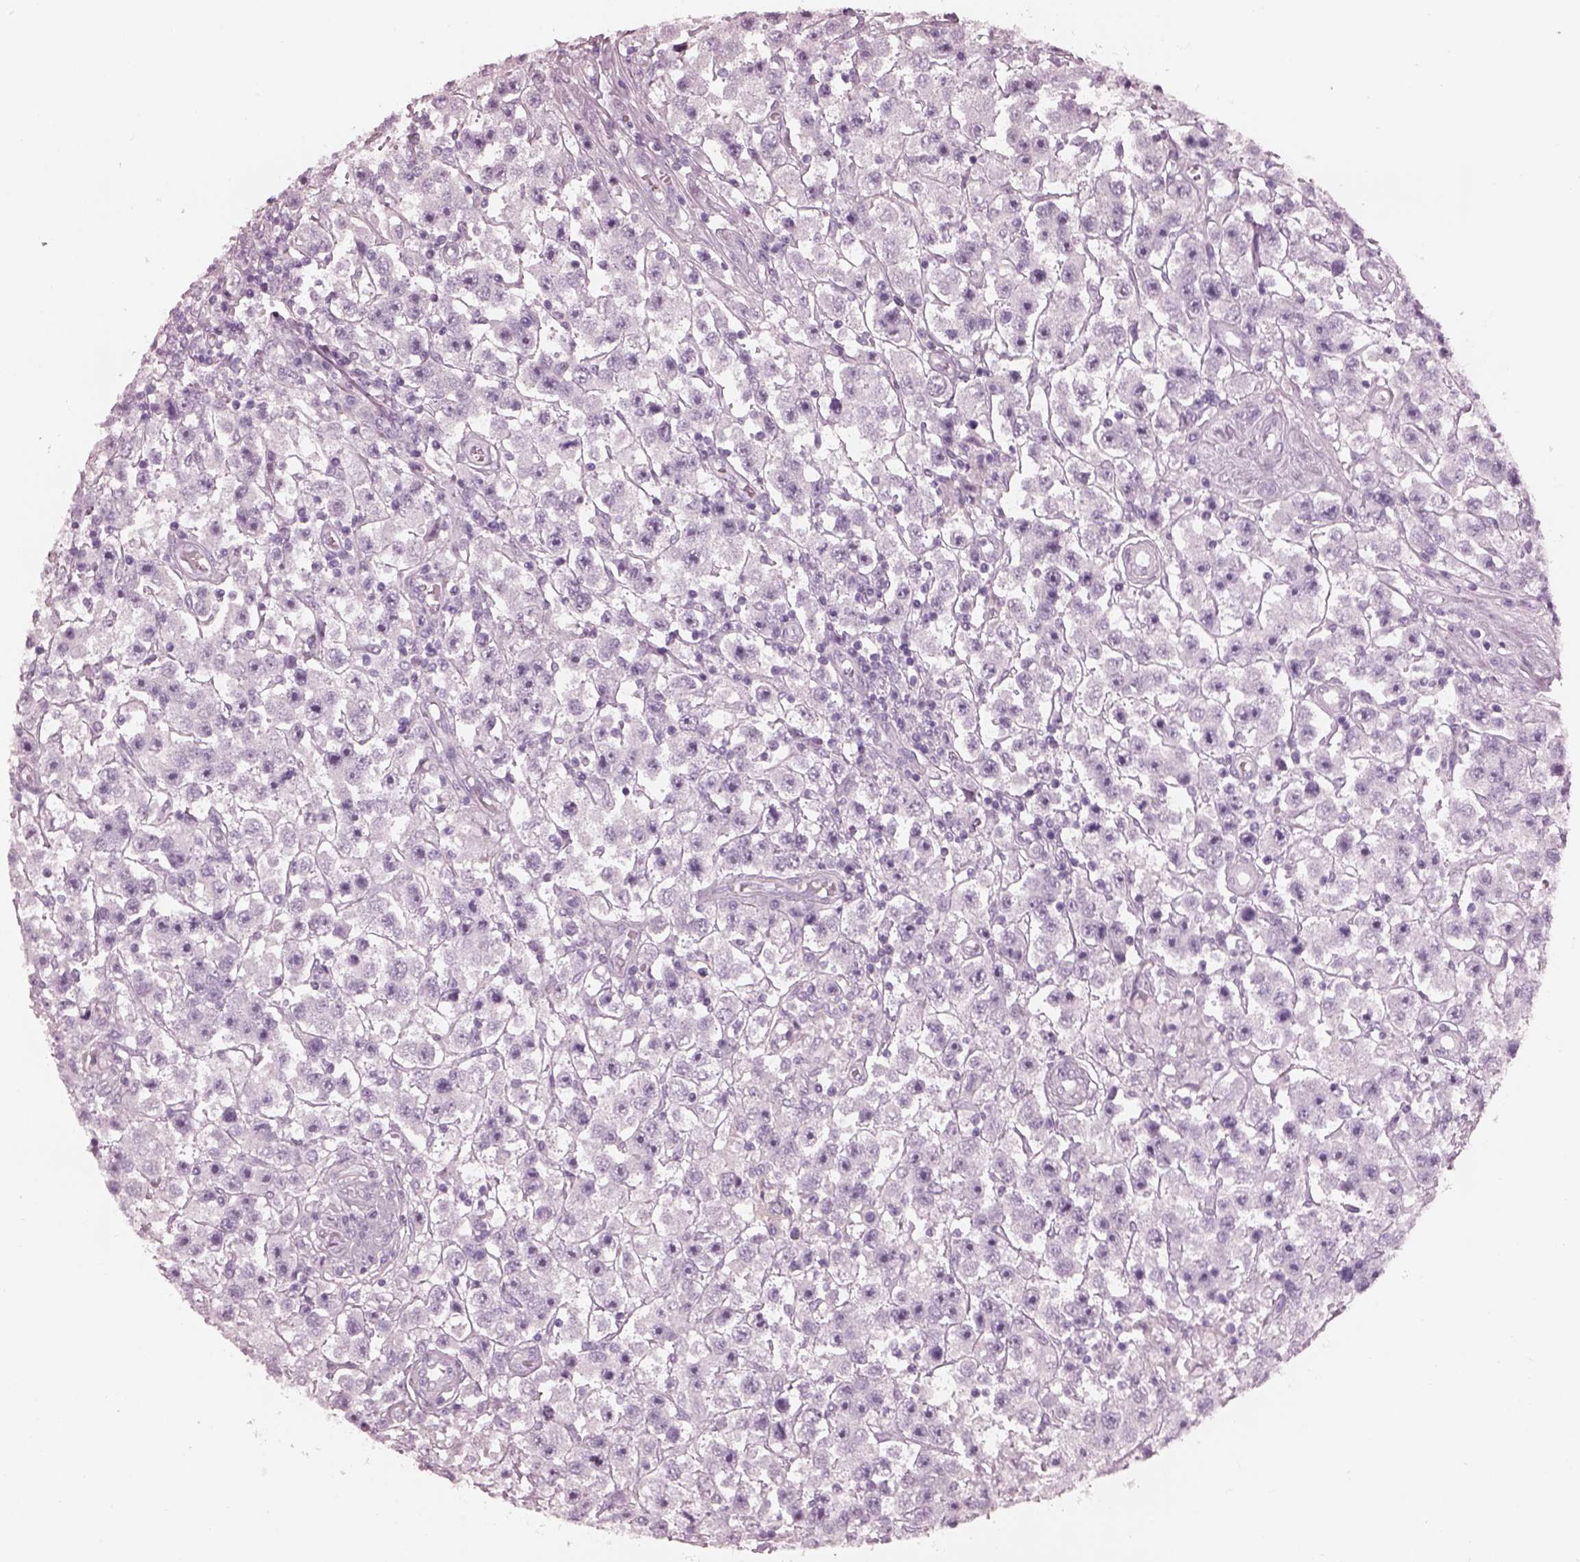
{"staining": {"intensity": "negative", "quantity": "none", "location": "none"}, "tissue": "testis cancer", "cell_type": "Tumor cells", "image_type": "cancer", "snomed": [{"axis": "morphology", "description": "Seminoma, NOS"}, {"axis": "topography", "description": "Testis"}], "caption": "A high-resolution photomicrograph shows immunohistochemistry (IHC) staining of seminoma (testis), which displays no significant expression in tumor cells. Nuclei are stained in blue.", "gene": "FABP9", "patient": {"sex": "male", "age": 45}}